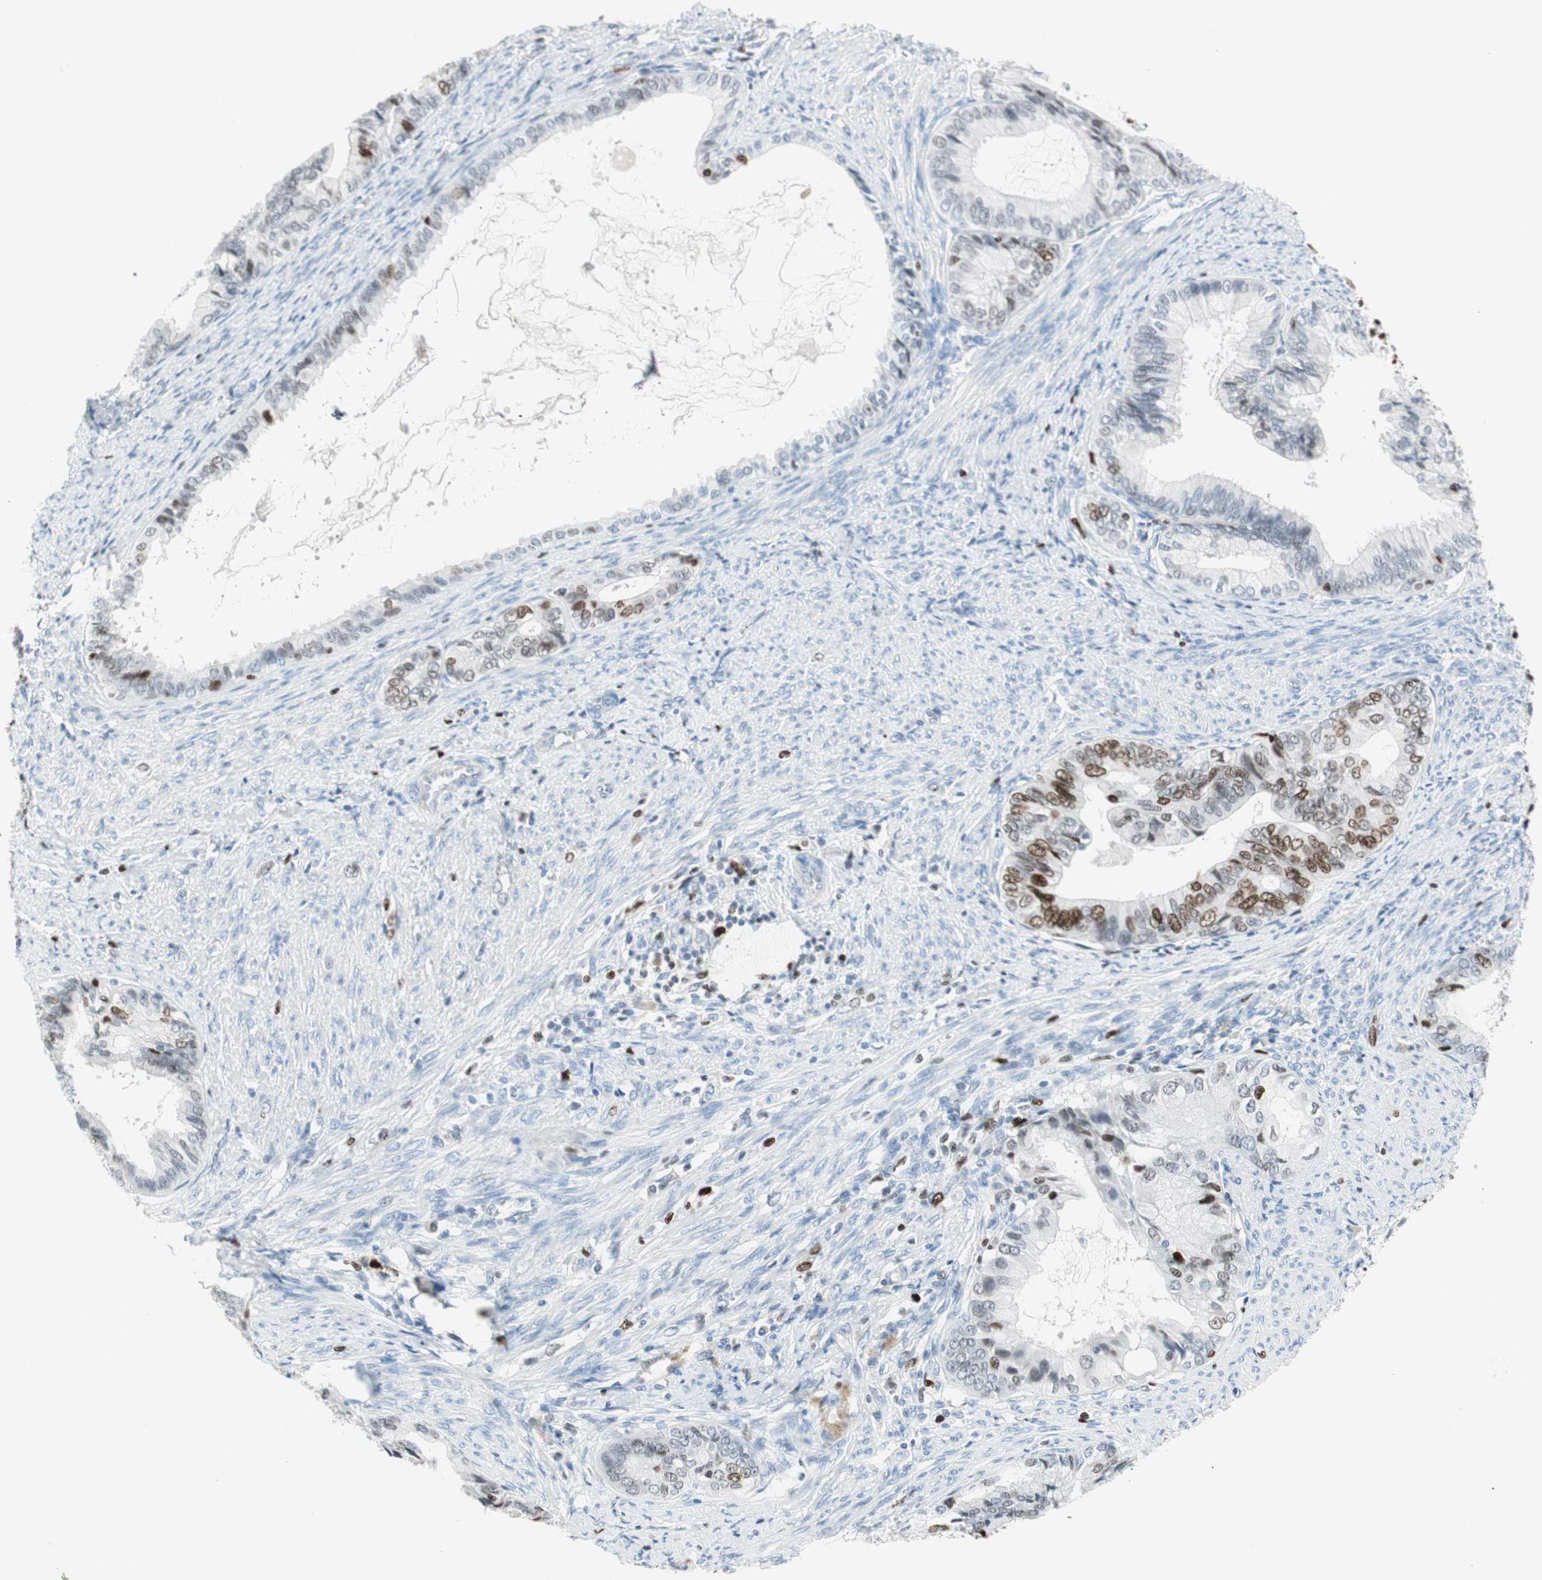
{"staining": {"intensity": "moderate", "quantity": "25%-75%", "location": "nuclear"}, "tissue": "endometrial cancer", "cell_type": "Tumor cells", "image_type": "cancer", "snomed": [{"axis": "morphology", "description": "Adenocarcinoma, NOS"}, {"axis": "topography", "description": "Endometrium"}], "caption": "Protein positivity by immunohistochemistry shows moderate nuclear expression in about 25%-75% of tumor cells in endometrial adenocarcinoma.", "gene": "EZH2", "patient": {"sex": "female", "age": 86}}